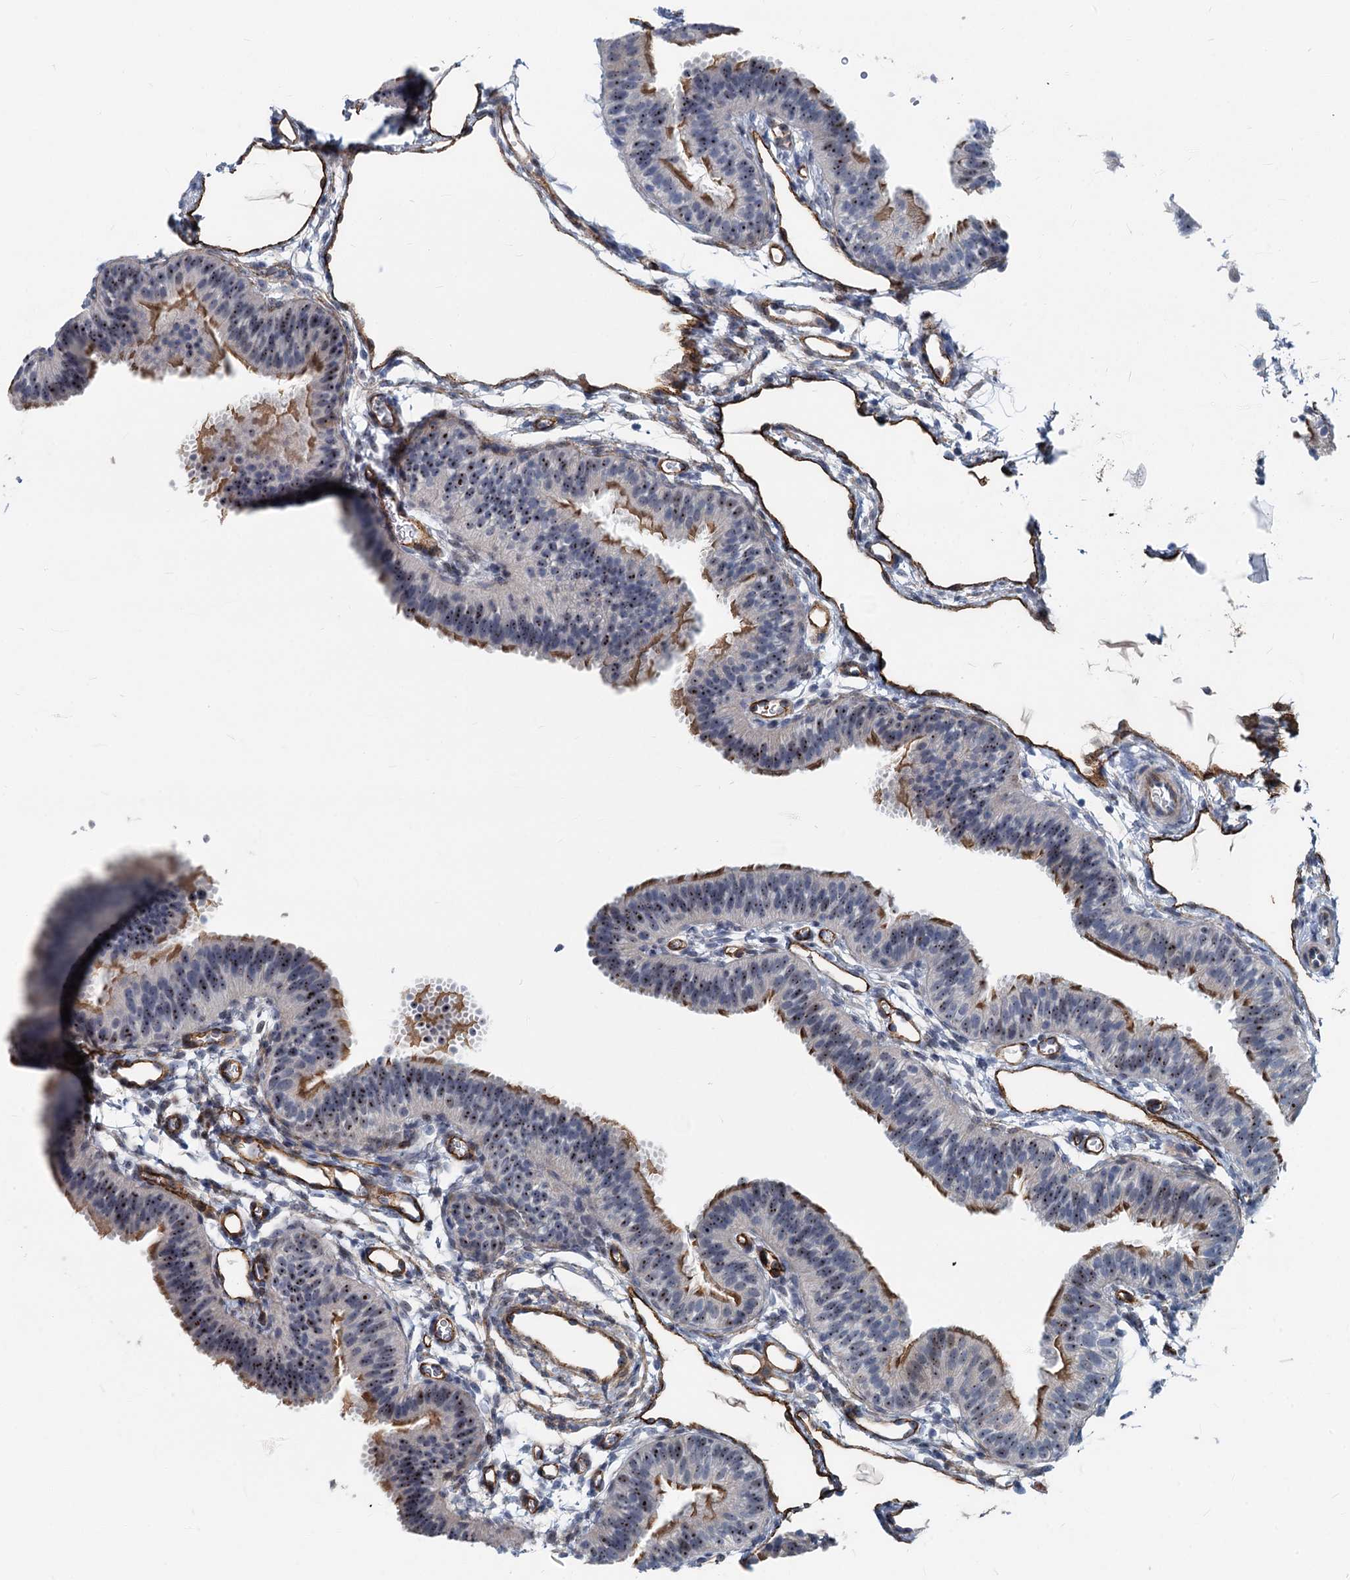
{"staining": {"intensity": "moderate", "quantity": "25%-75%", "location": "cytoplasmic/membranous,nuclear"}, "tissue": "fallopian tube", "cell_type": "Glandular cells", "image_type": "normal", "snomed": [{"axis": "morphology", "description": "Normal tissue, NOS"}, {"axis": "topography", "description": "Fallopian tube"}], "caption": "Immunohistochemistry (IHC) micrograph of benign human fallopian tube stained for a protein (brown), which demonstrates medium levels of moderate cytoplasmic/membranous,nuclear positivity in approximately 25%-75% of glandular cells.", "gene": "ASXL3", "patient": {"sex": "female", "age": 35}}